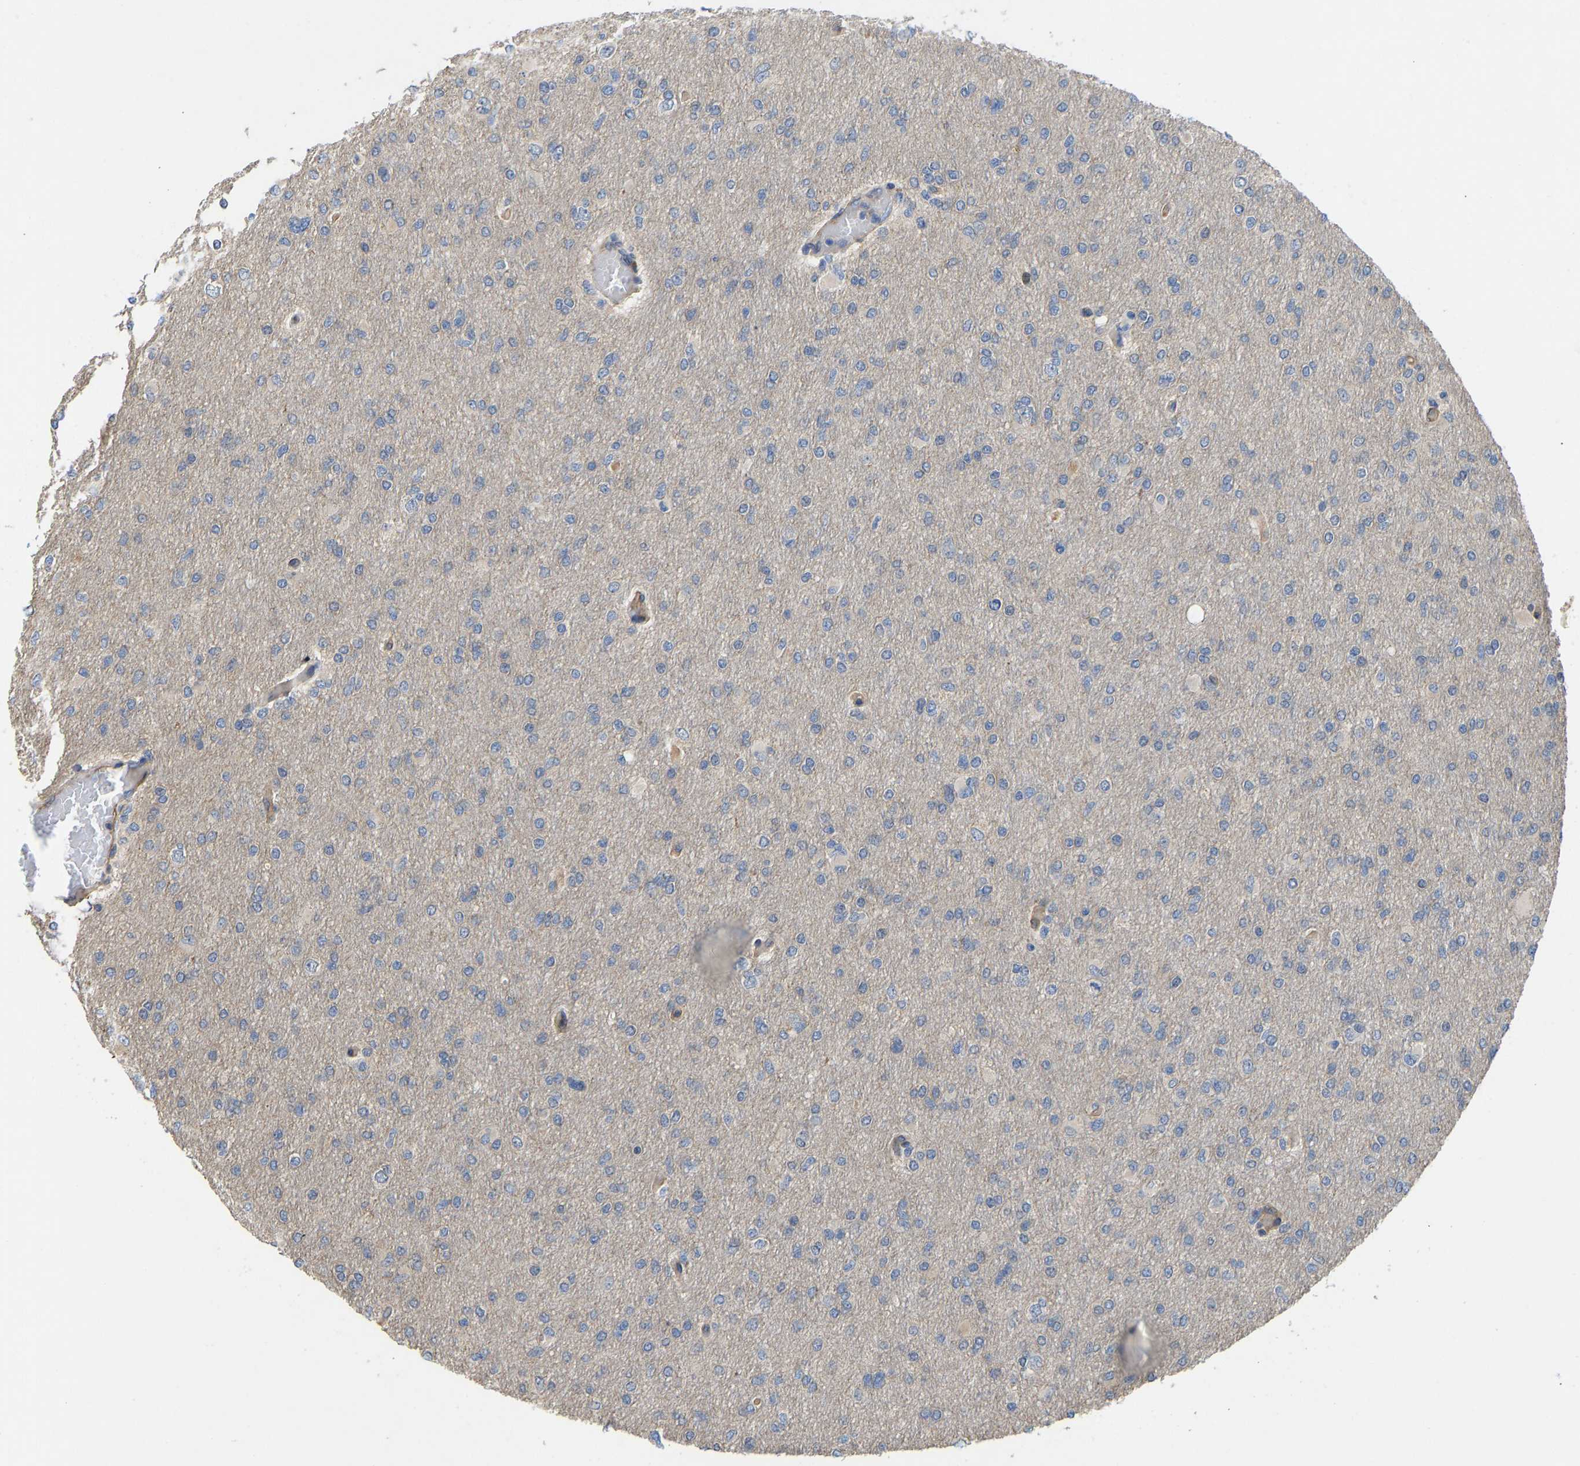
{"staining": {"intensity": "moderate", "quantity": "<25%", "location": "cytoplasmic/membranous"}, "tissue": "glioma", "cell_type": "Tumor cells", "image_type": "cancer", "snomed": [{"axis": "morphology", "description": "Glioma, malignant, High grade"}, {"axis": "topography", "description": "Cerebral cortex"}], "caption": "Immunohistochemistry (DAB (3,3'-diaminobenzidine)) staining of human glioma reveals moderate cytoplasmic/membranous protein expression in approximately <25% of tumor cells.", "gene": "ELMO2", "patient": {"sex": "female", "age": 36}}